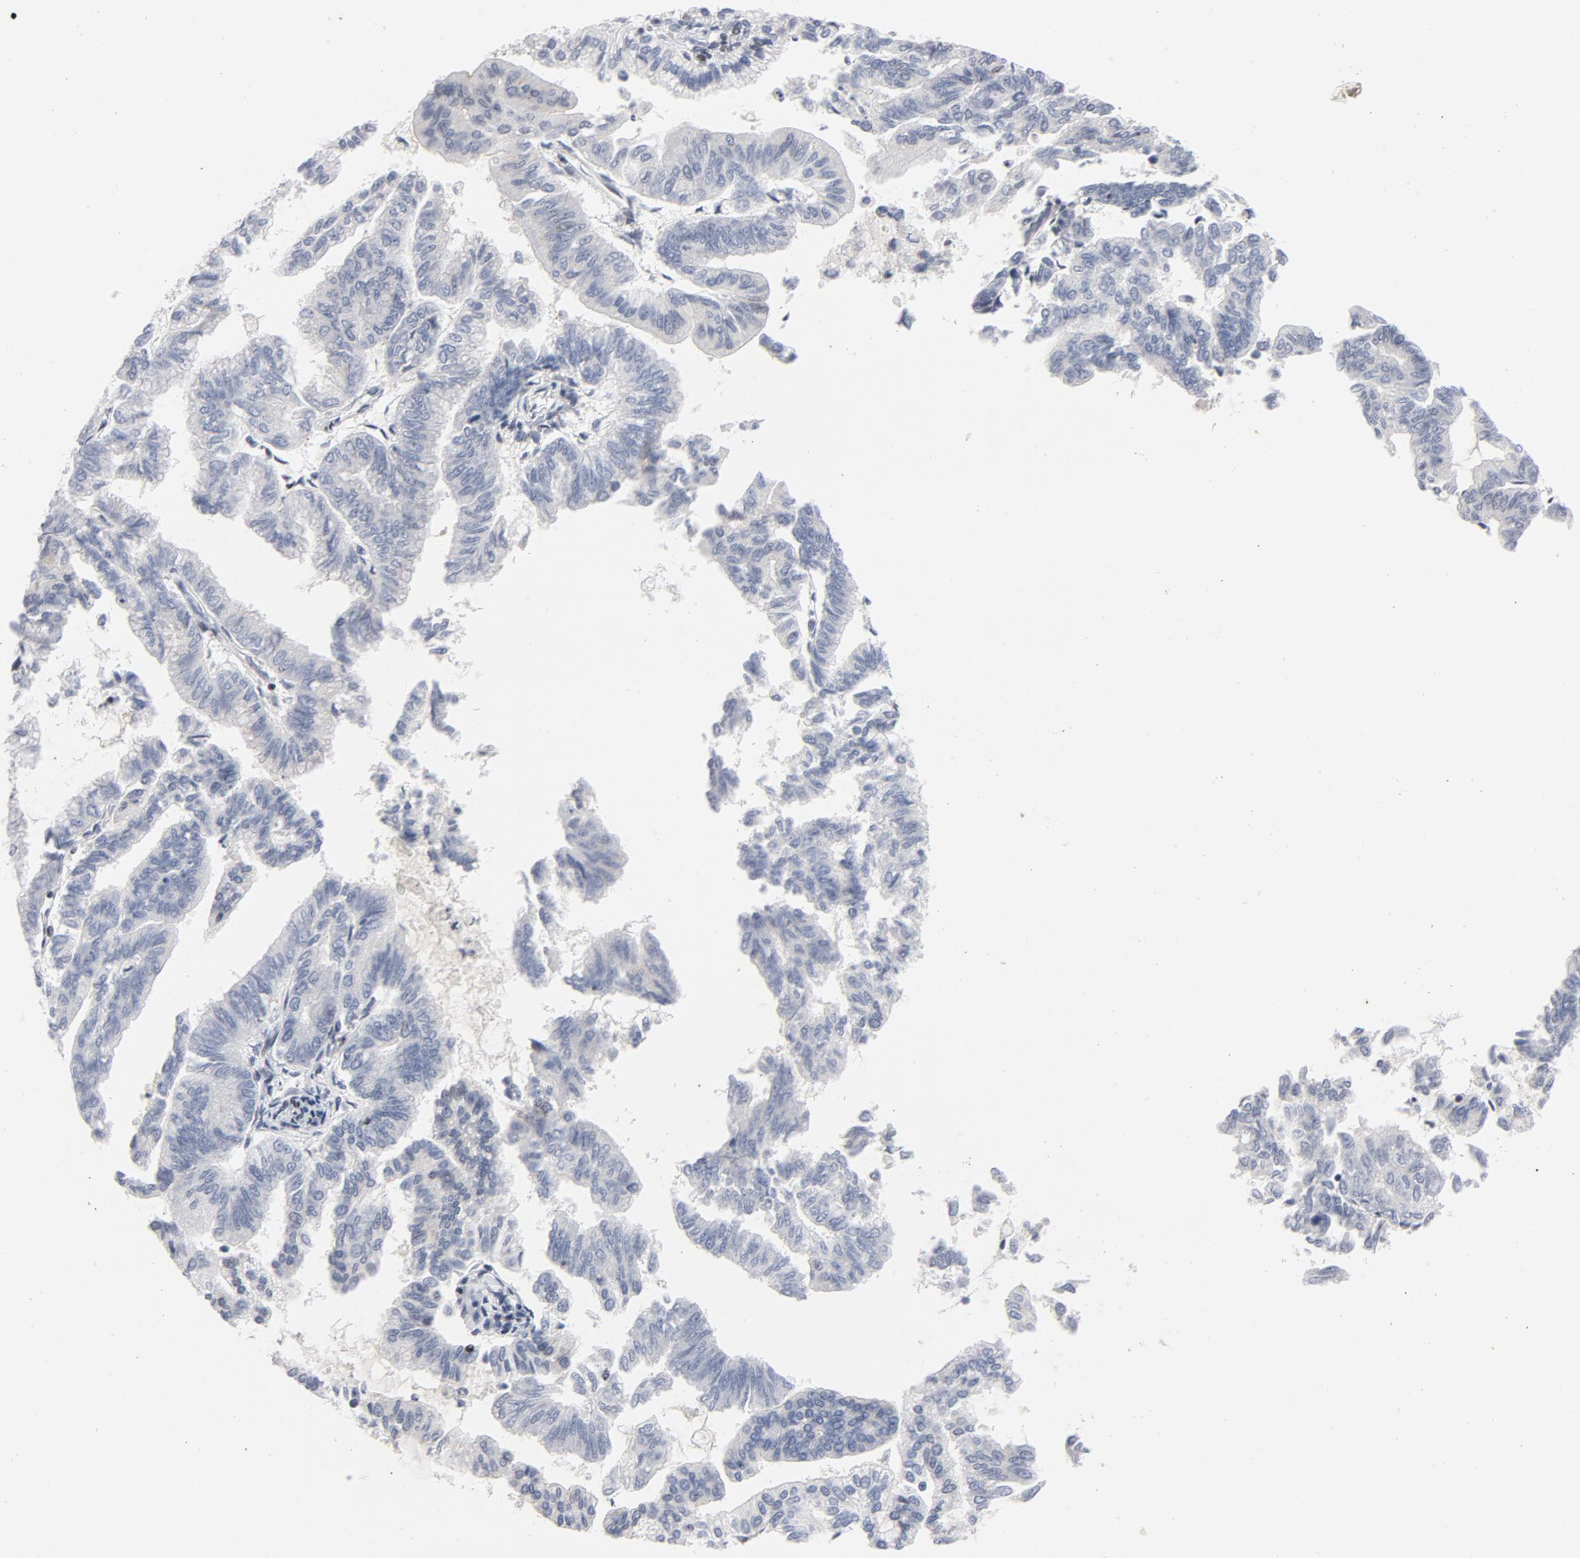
{"staining": {"intensity": "negative", "quantity": "none", "location": "none"}, "tissue": "endometrial cancer", "cell_type": "Tumor cells", "image_type": "cancer", "snomed": [{"axis": "morphology", "description": "Adenocarcinoma, NOS"}, {"axis": "topography", "description": "Endometrium"}], "caption": "Image shows no protein staining in tumor cells of endometrial cancer (adenocarcinoma) tissue. (Immunohistochemistry (ihc), brightfield microscopy, high magnification).", "gene": "NFIC", "patient": {"sex": "female", "age": 79}}